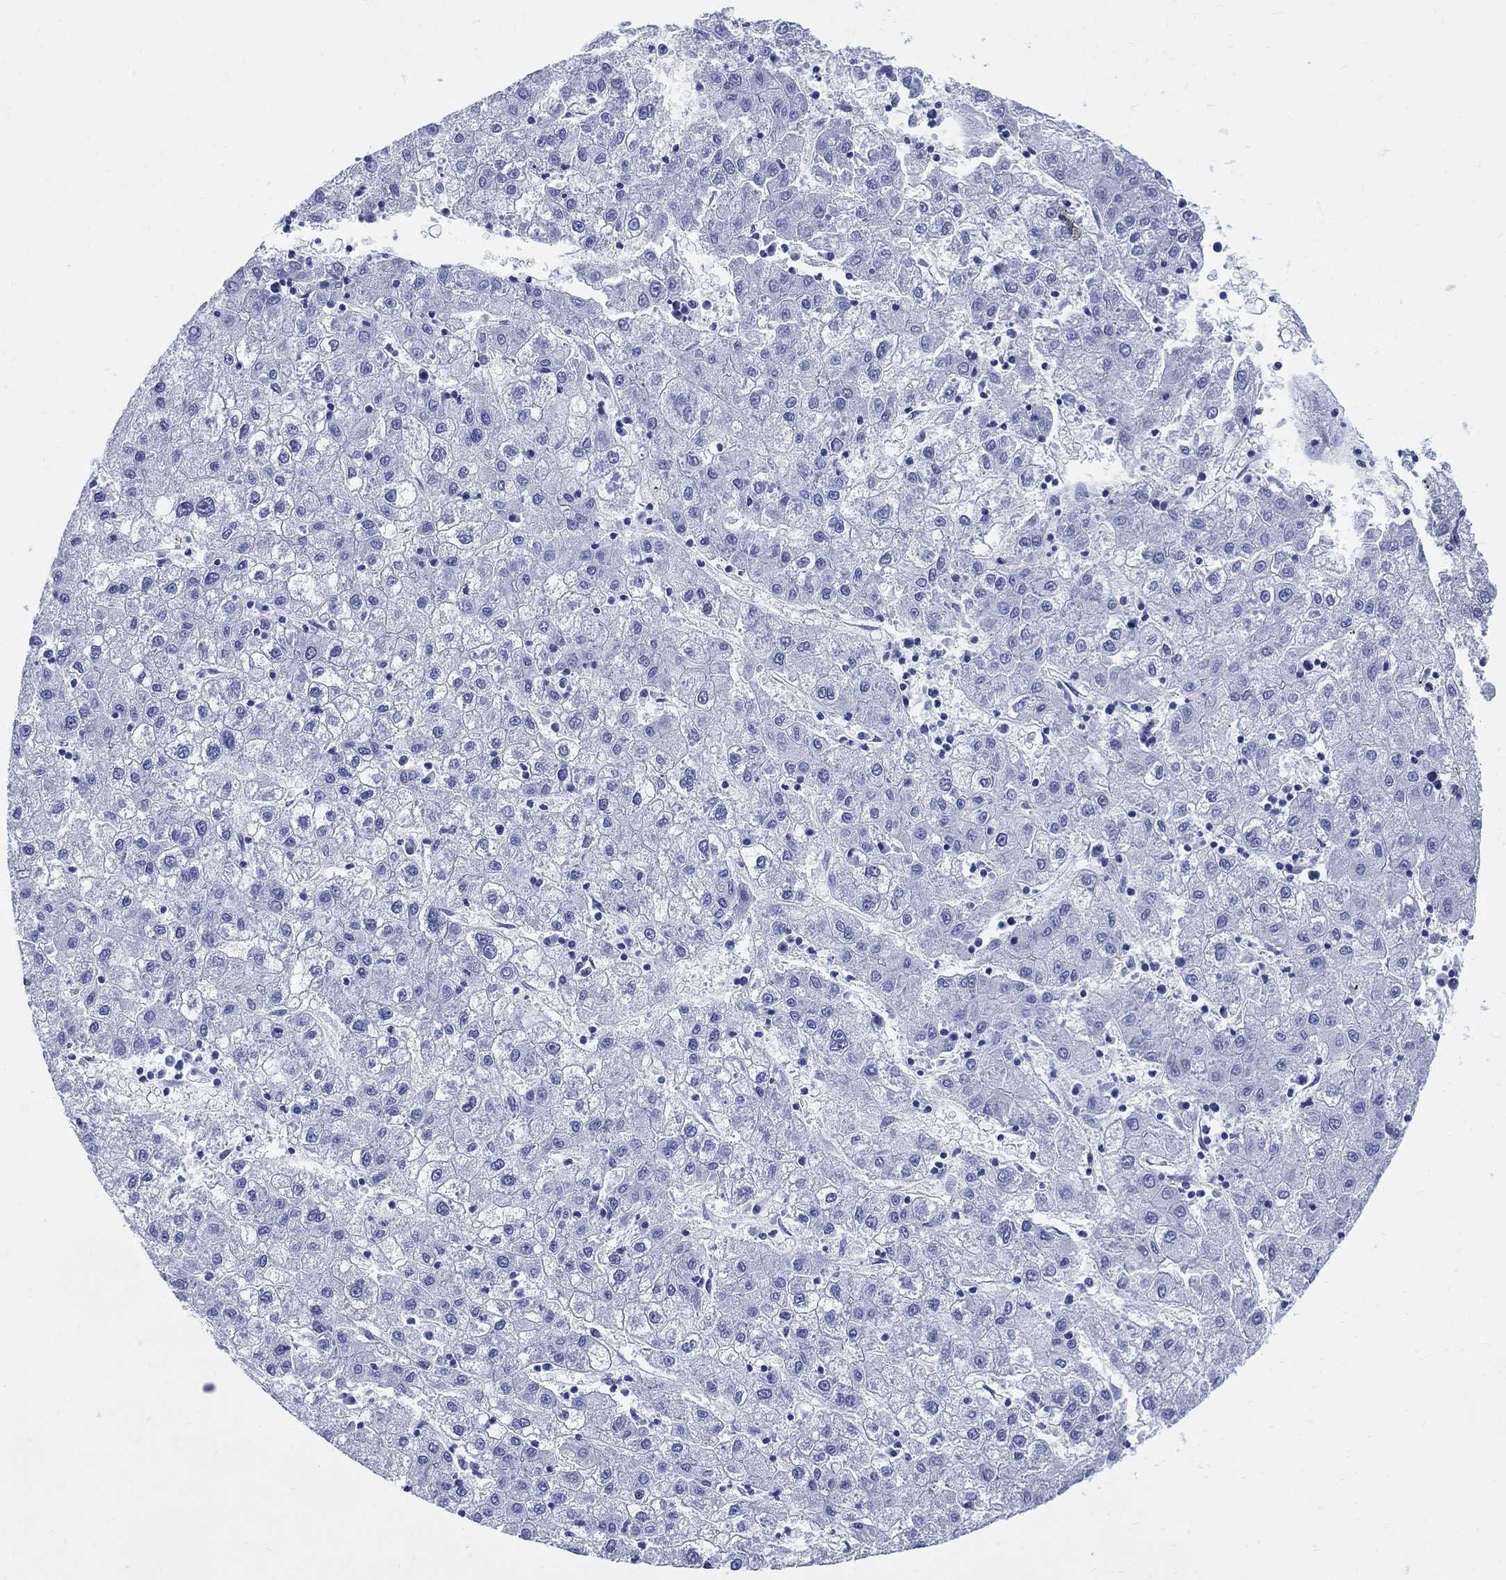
{"staining": {"intensity": "negative", "quantity": "none", "location": "none"}, "tissue": "liver cancer", "cell_type": "Tumor cells", "image_type": "cancer", "snomed": [{"axis": "morphology", "description": "Carcinoma, Hepatocellular, NOS"}, {"axis": "topography", "description": "Liver"}], "caption": "Tumor cells show no significant protein expression in liver cancer (hepatocellular carcinoma).", "gene": "DDI1", "patient": {"sex": "male", "age": 72}}